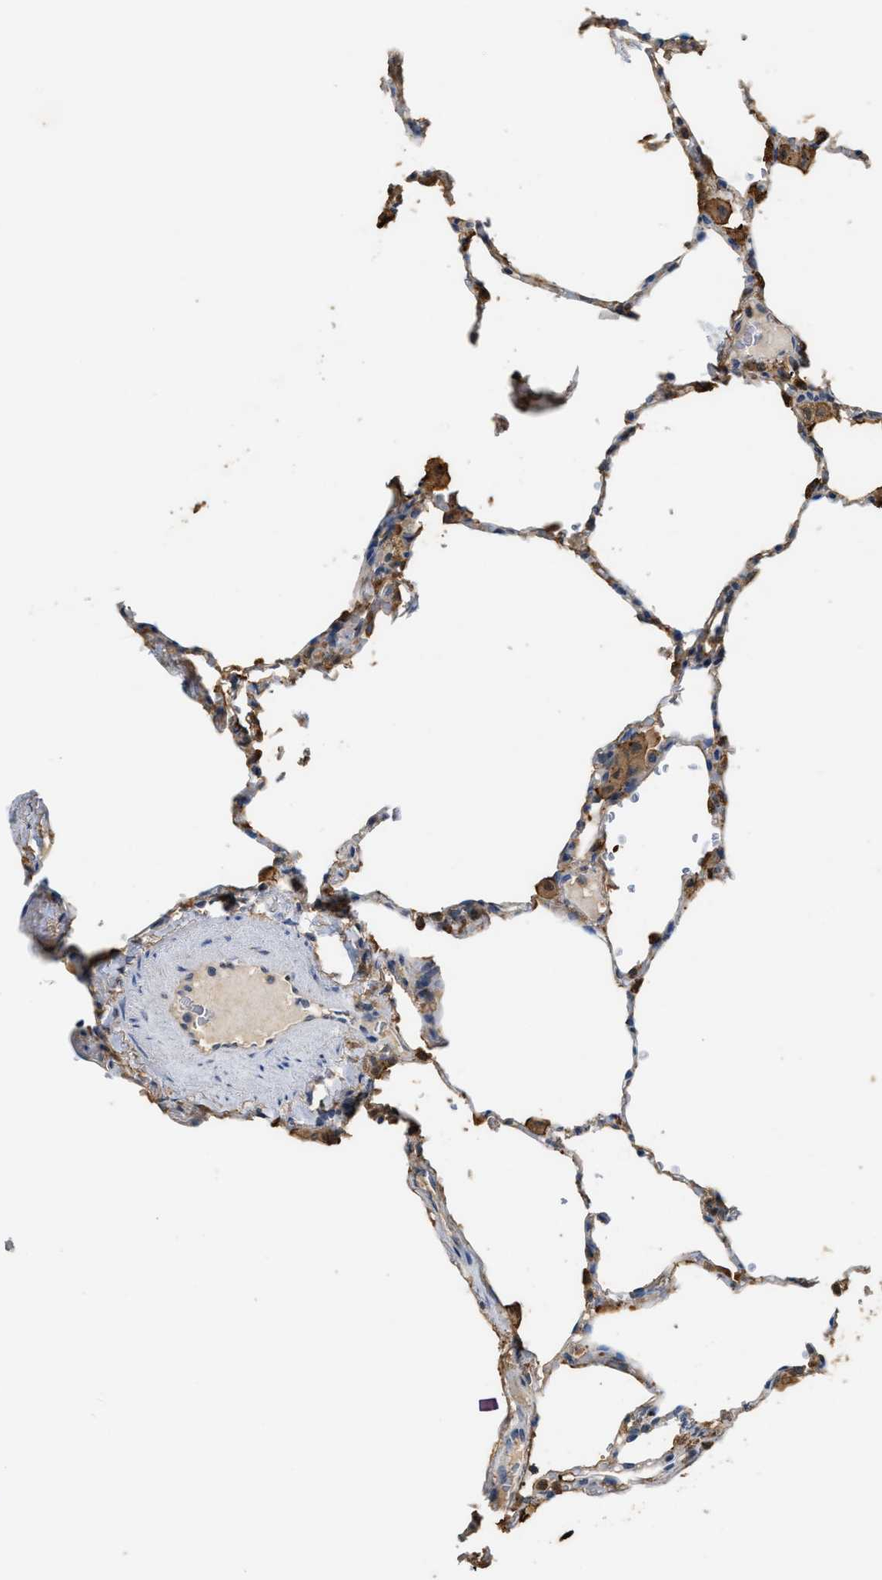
{"staining": {"intensity": "moderate", "quantity": "<25%", "location": "cytoplasmic/membranous"}, "tissue": "lung", "cell_type": "Alveolar cells", "image_type": "normal", "snomed": [{"axis": "morphology", "description": "Normal tissue, NOS"}, {"axis": "topography", "description": "Lung"}], "caption": "Alveolar cells demonstrate moderate cytoplasmic/membranous expression in approximately <25% of cells in unremarkable lung.", "gene": "GCN1", "patient": {"sex": "male", "age": 59}}